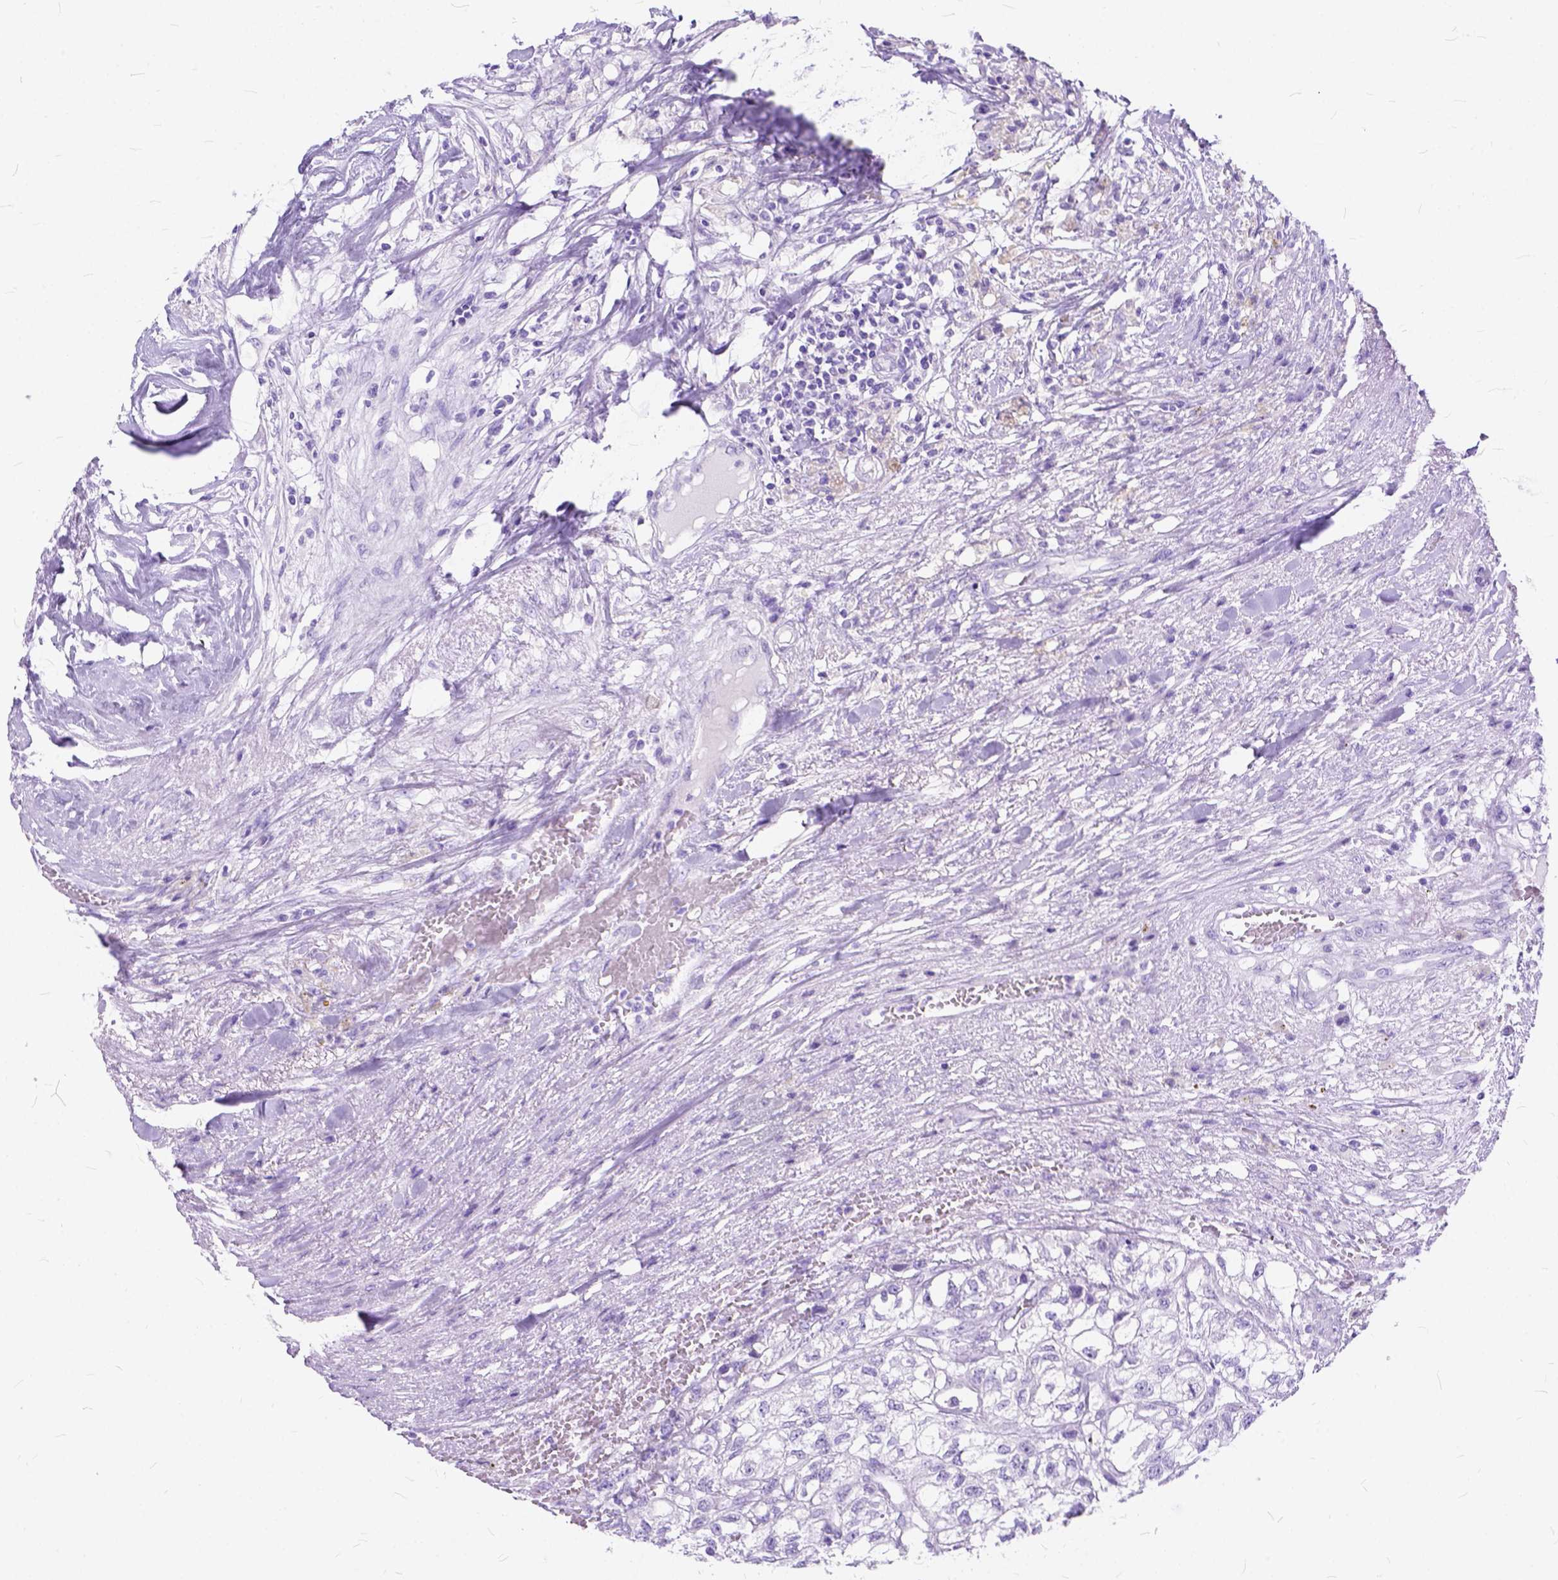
{"staining": {"intensity": "negative", "quantity": "none", "location": "none"}, "tissue": "renal cancer", "cell_type": "Tumor cells", "image_type": "cancer", "snomed": [{"axis": "morphology", "description": "Adenocarcinoma, NOS"}, {"axis": "topography", "description": "Kidney"}], "caption": "Adenocarcinoma (renal) was stained to show a protein in brown. There is no significant positivity in tumor cells. (DAB IHC visualized using brightfield microscopy, high magnification).", "gene": "C1QTNF3", "patient": {"sex": "male", "age": 56}}